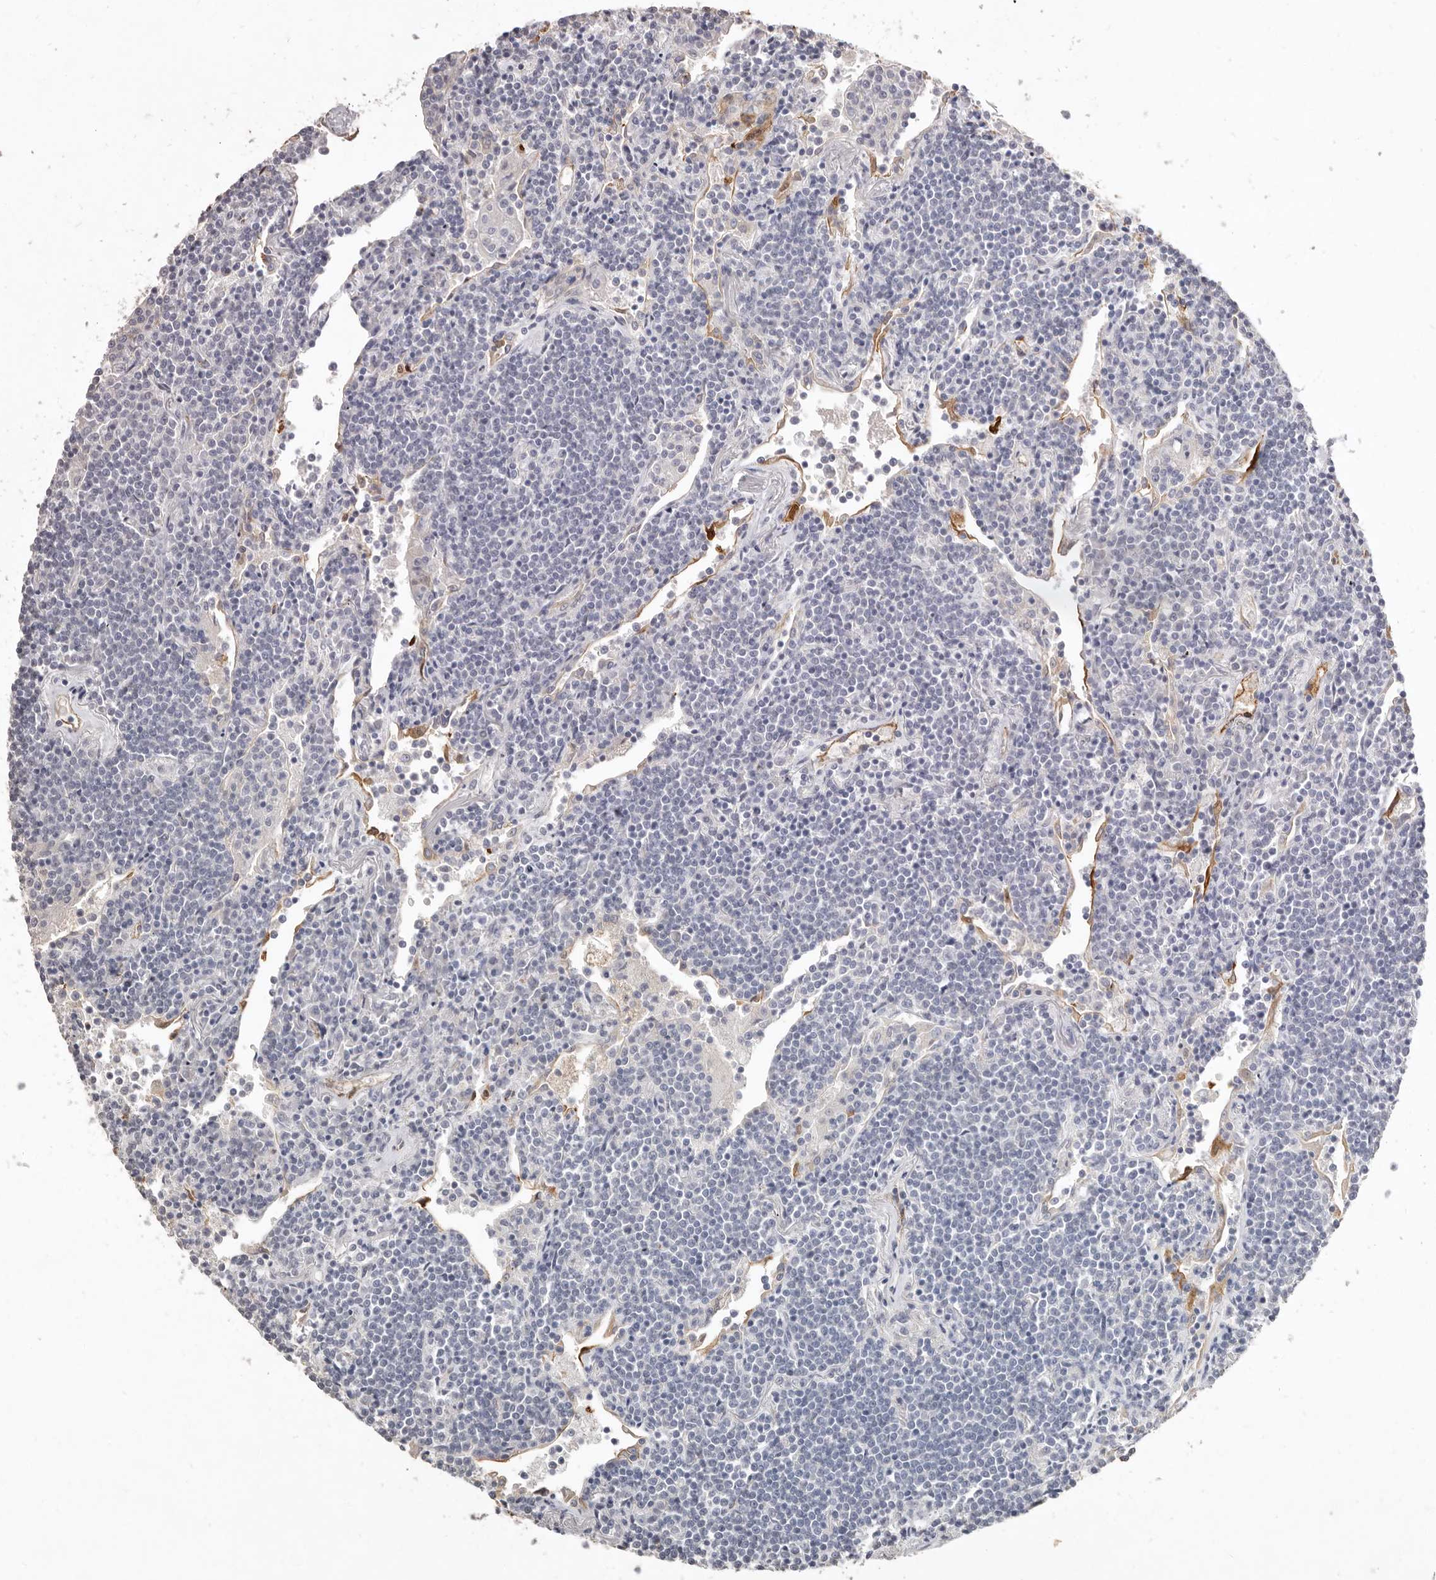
{"staining": {"intensity": "negative", "quantity": "none", "location": "none"}, "tissue": "lymphoma", "cell_type": "Tumor cells", "image_type": "cancer", "snomed": [{"axis": "morphology", "description": "Malignant lymphoma, non-Hodgkin's type, Low grade"}, {"axis": "topography", "description": "Lung"}], "caption": "This is an immunohistochemistry (IHC) image of human lymphoma. There is no expression in tumor cells.", "gene": "ZYG11B", "patient": {"sex": "female", "age": 71}}